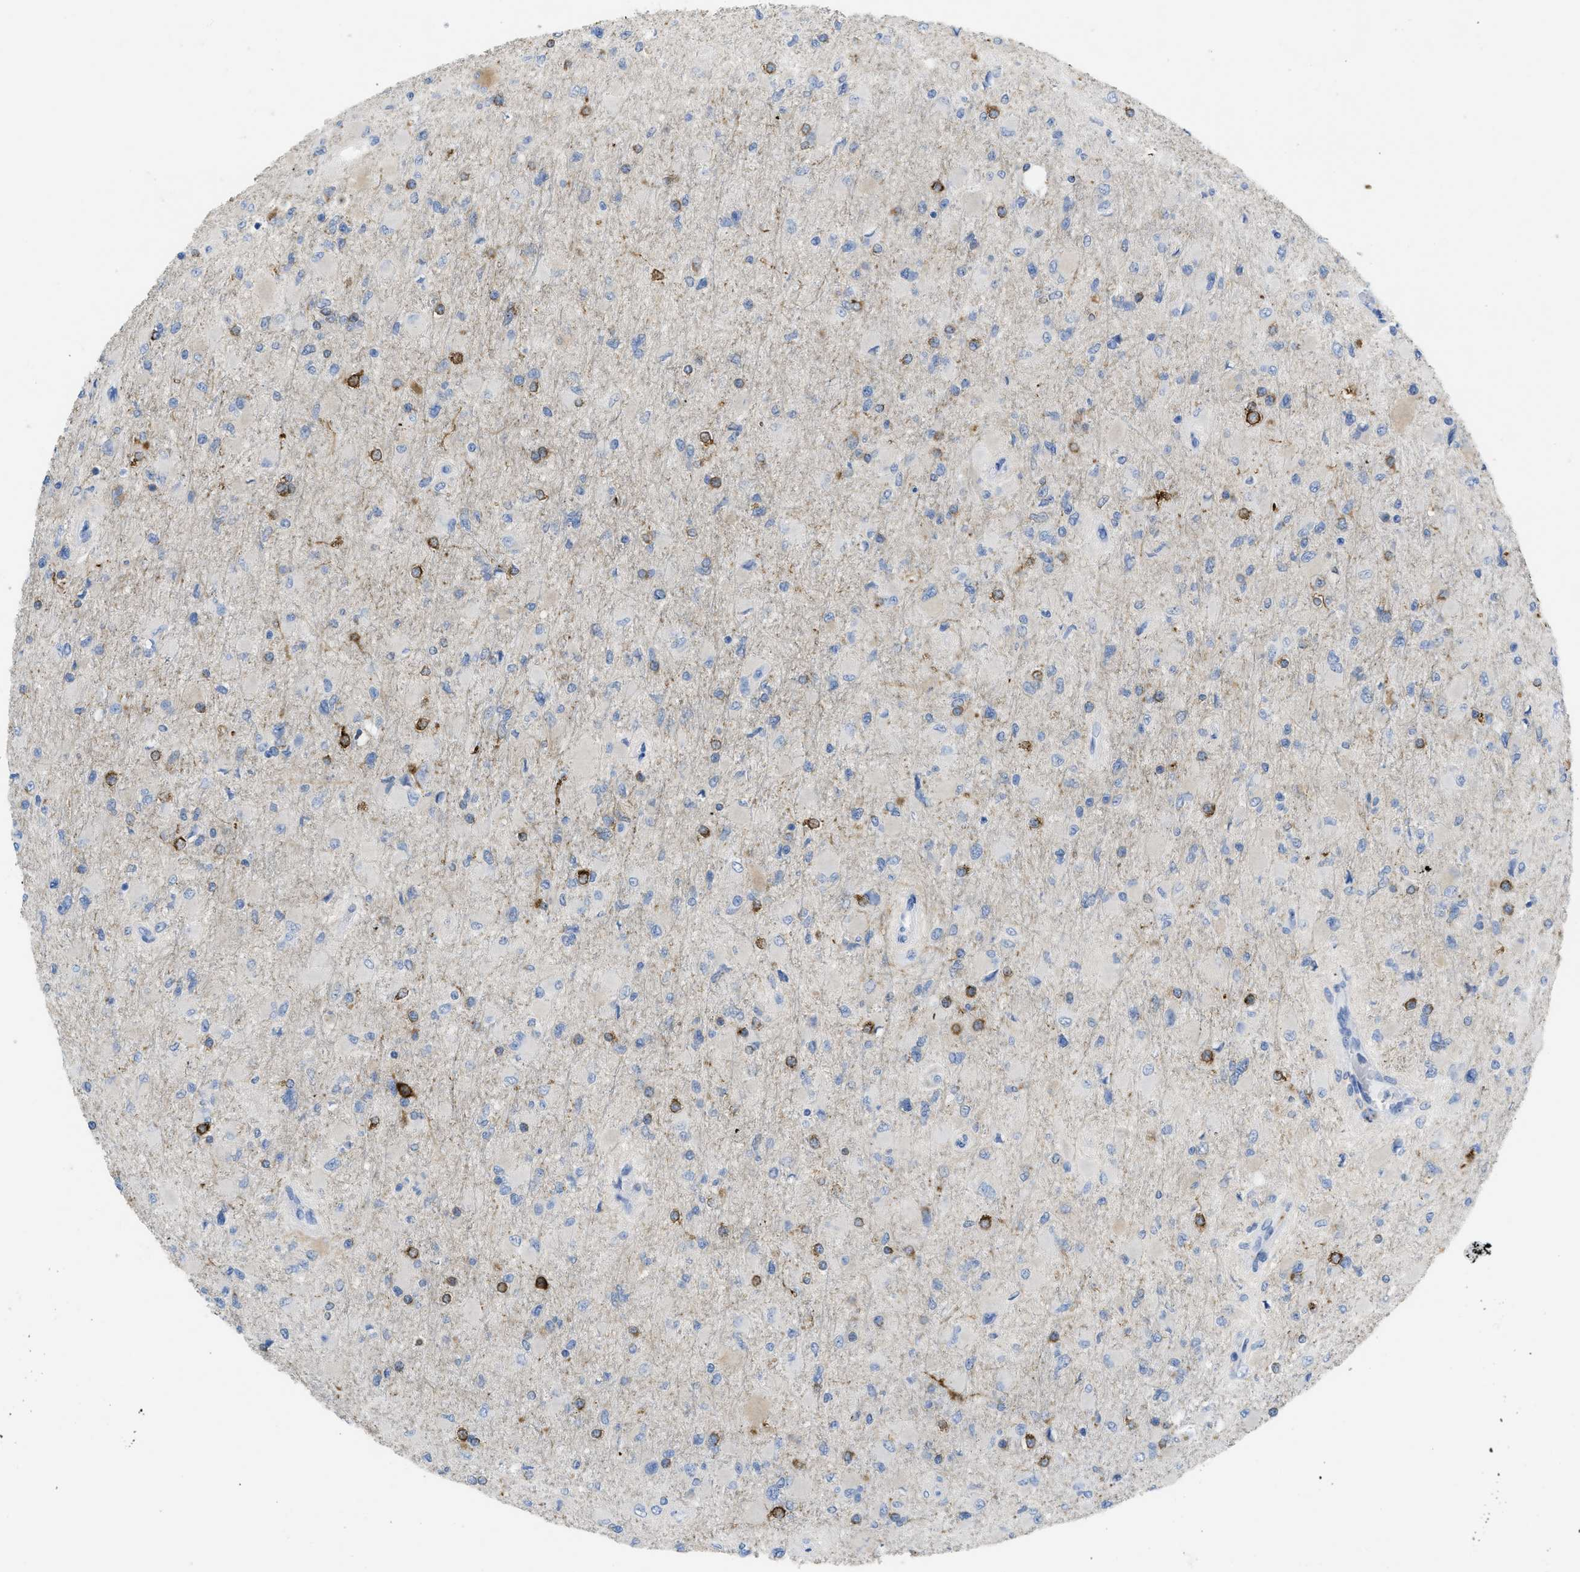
{"staining": {"intensity": "strong", "quantity": "25%-75%", "location": "cytoplasmic/membranous"}, "tissue": "glioma", "cell_type": "Tumor cells", "image_type": "cancer", "snomed": [{"axis": "morphology", "description": "Glioma, malignant, High grade"}, {"axis": "topography", "description": "Cerebral cortex"}], "caption": "A high-resolution photomicrograph shows immunohistochemistry (IHC) staining of malignant glioma (high-grade), which demonstrates strong cytoplasmic/membranous expression in approximately 25%-75% of tumor cells.", "gene": "CNNM4", "patient": {"sex": "female", "age": 36}}